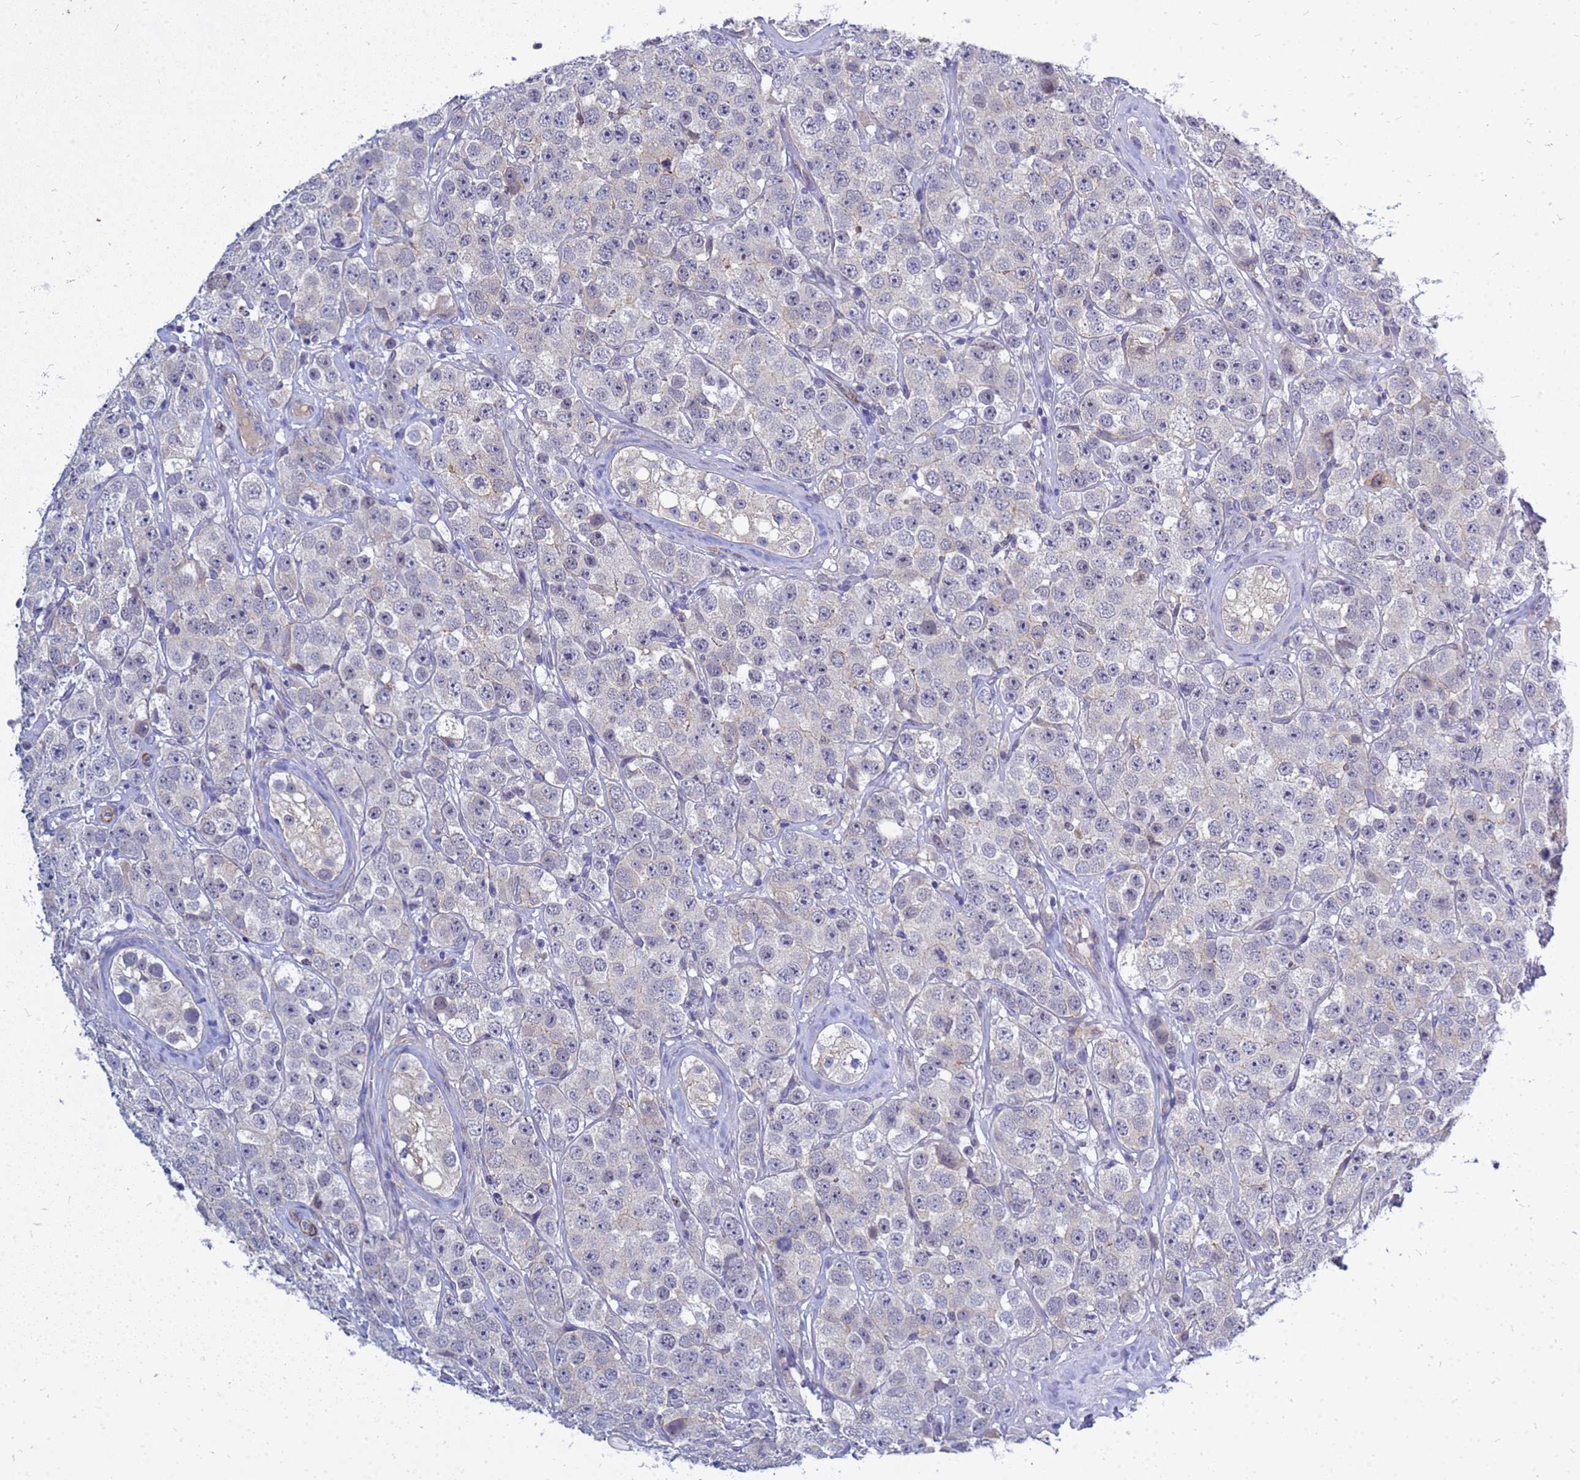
{"staining": {"intensity": "negative", "quantity": "none", "location": "none"}, "tissue": "testis cancer", "cell_type": "Tumor cells", "image_type": "cancer", "snomed": [{"axis": "morphology", "description": "Seminoma, NOS"}, {"axis": "topography", "description": "Testis"}], "caption": "Testis seminoma was stained to show a protein in brown. There is no significant expression in tumor cells. (DAB (3,3'-diaminobenzidine) IHC visualized using brightfield microscopy, high magnification).", "gene": "SRGAP3", "patient": {"sex": "male", "age": 28}}